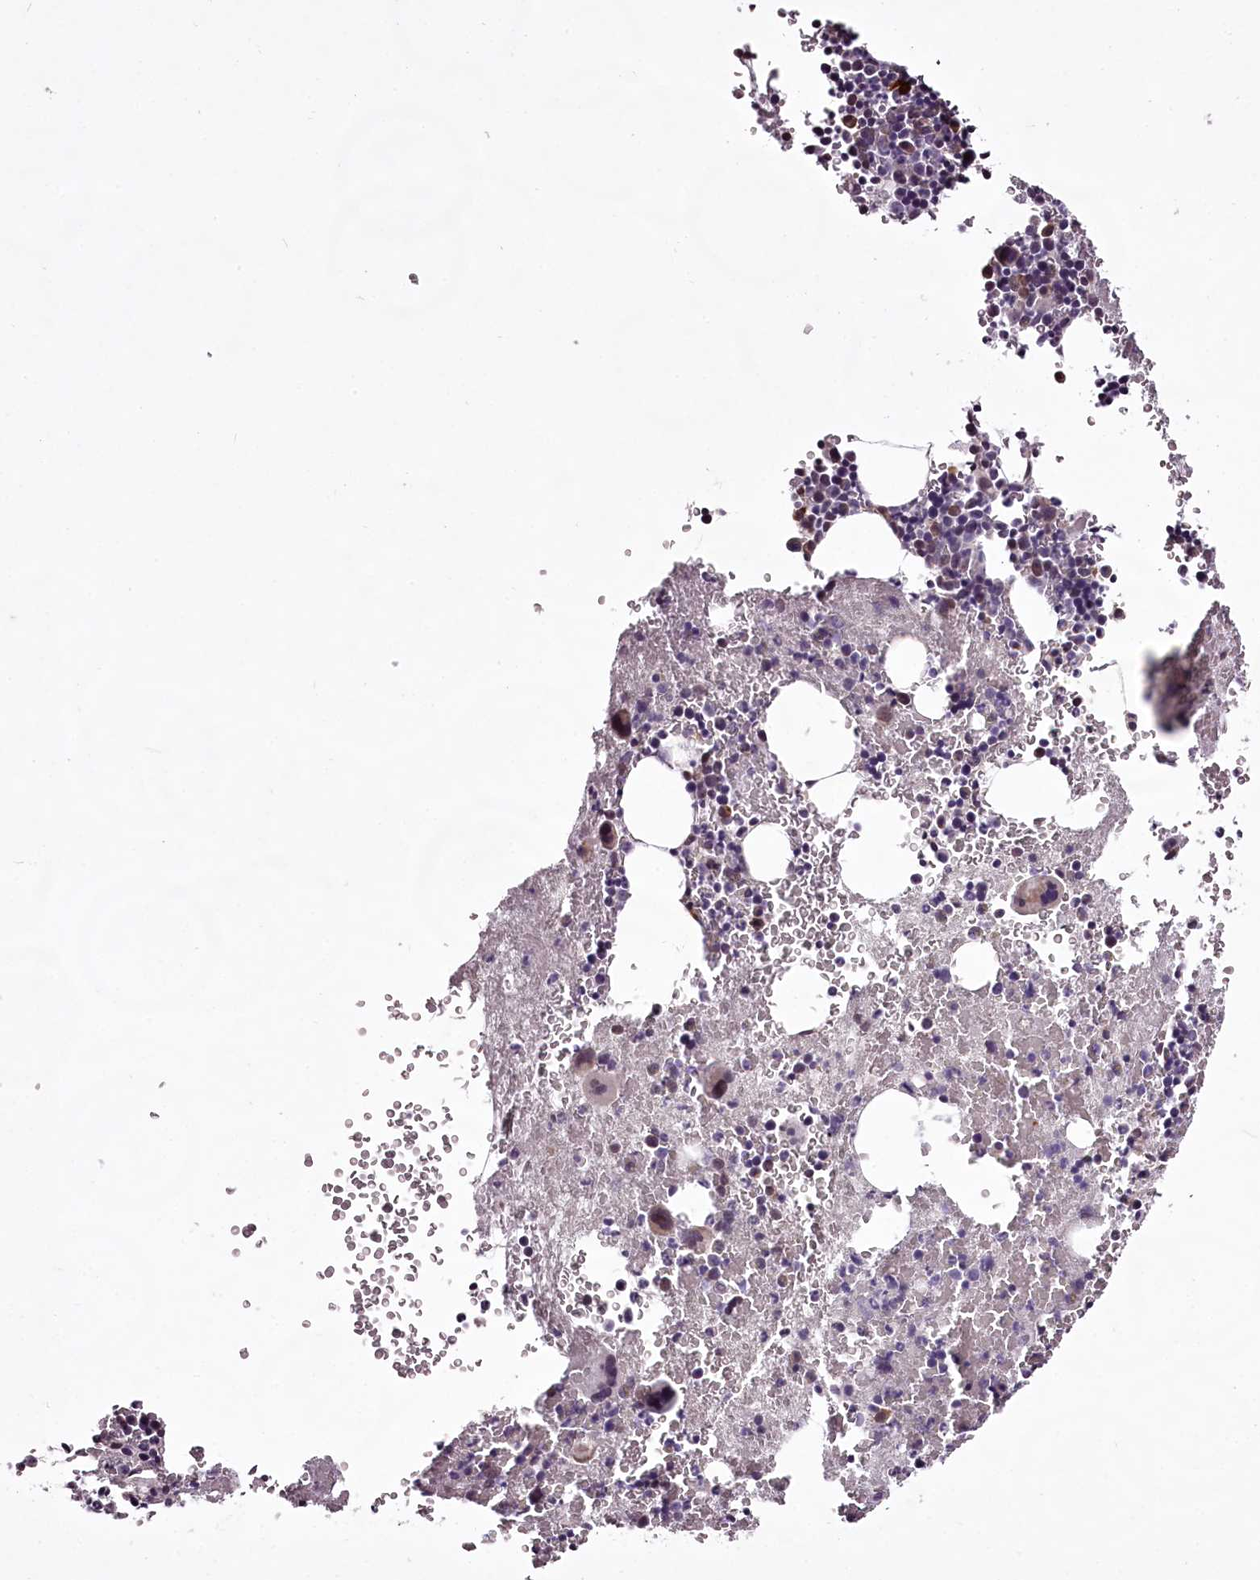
{"staining": {"intensity": "moderate", "quantity": "<25%", "location": "nuclear"}, "tissue": "bone marrow", "cell_type": "Hematopoietic cells", "image_type": "normal", "snomed": [{"axis": "morphology", "description": "Normal tissue, NOS"}, {"axis": "topography", "description": "Bone marrow"}], "caption": "IHC staining of unremarkable bone marrow, which shows low levels of moderate nuclear positivity in approximately <25% of hematopoietic cells indicating moderate nuclear protein staining. The staining was performed using DAB (brown) for protein detection and nuclei were counterstained in hematoxylin (blue).", "gene": "C1orf56", "patient": {"sex": "male", "age": 36}}